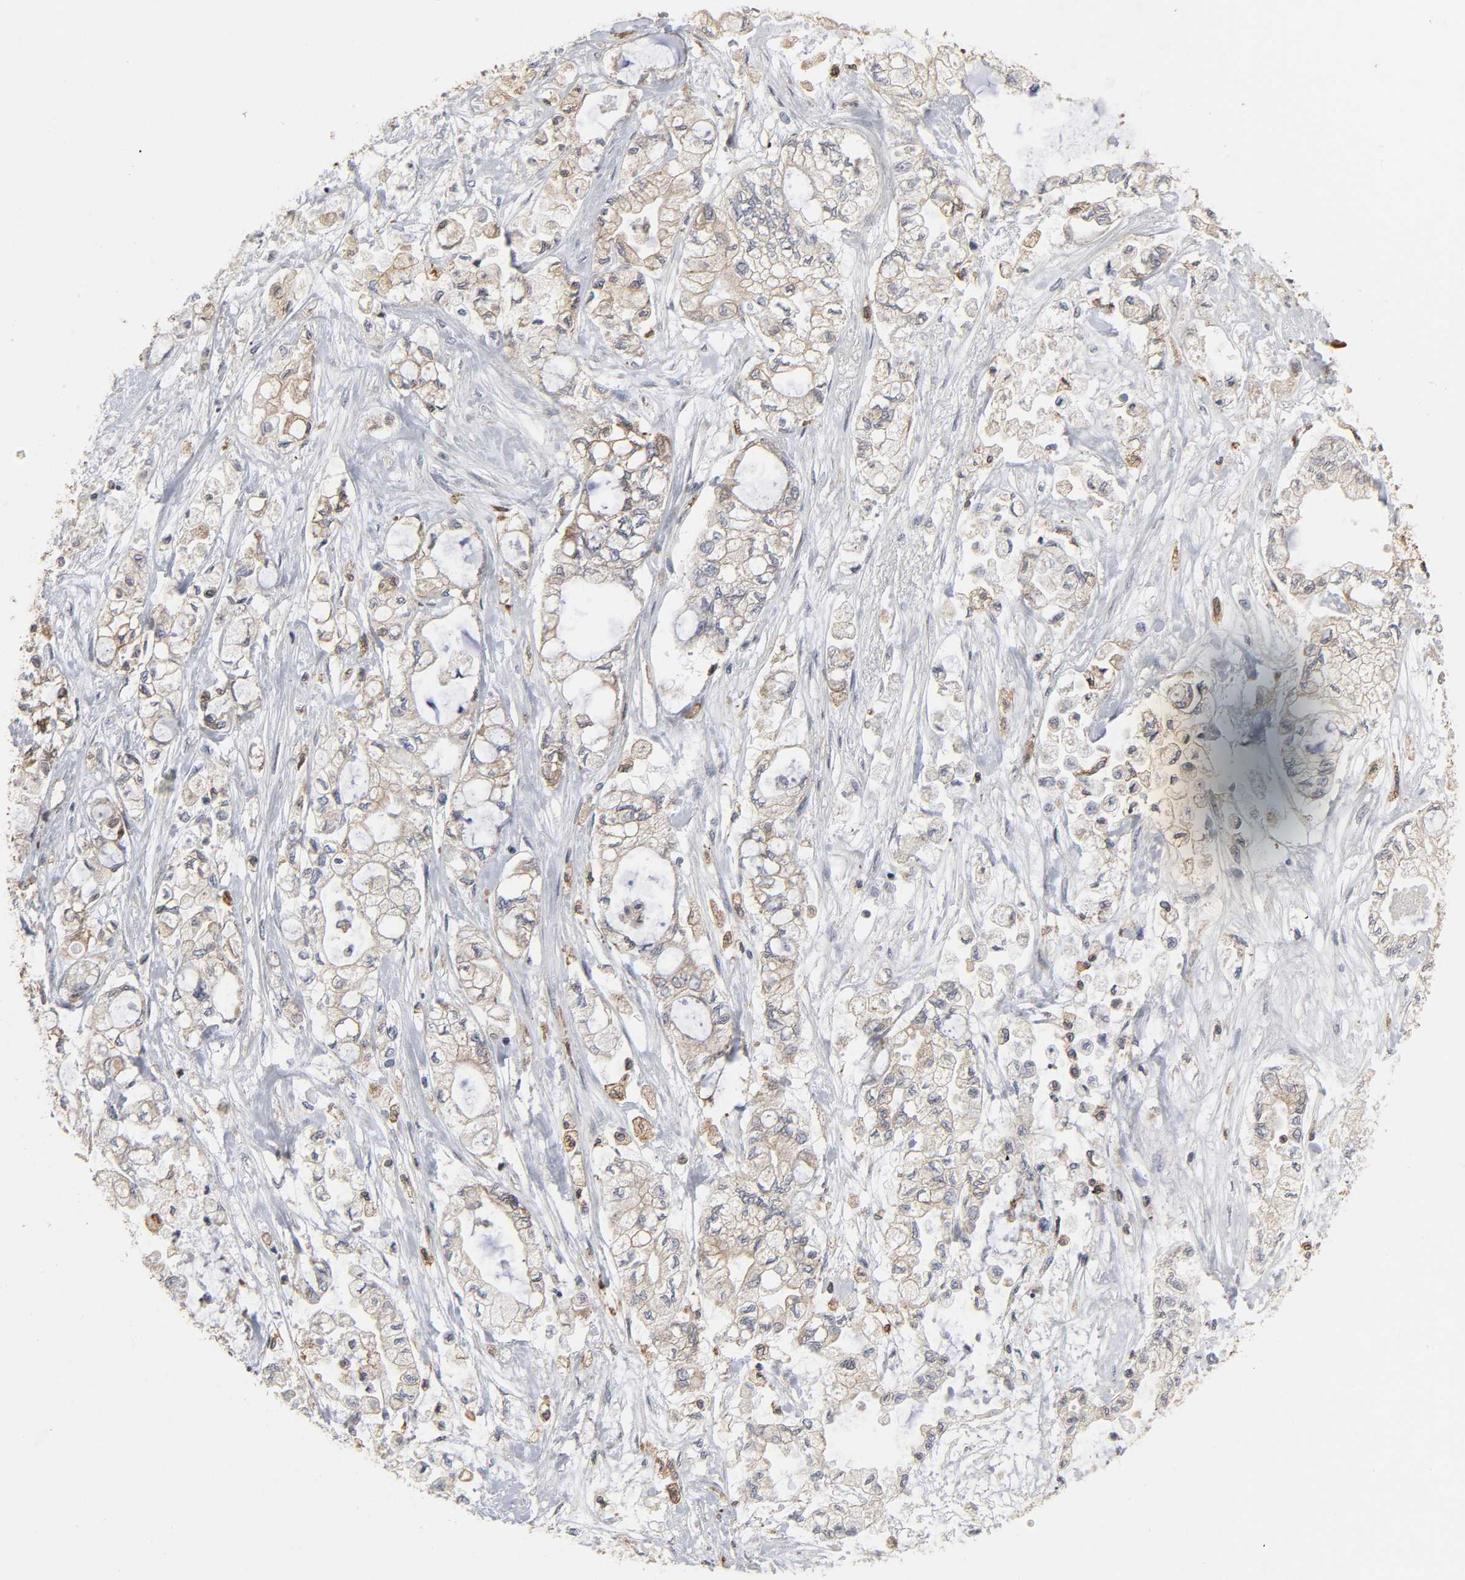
{"staining": {"intensity": "weak", "quantity": ">75%", "location": "cytoplasmic/membranous"}, "tissue": "pancreatic cancer", "cell_type": "Tumor cells", "image_type": "cancer", "snomed": [{"axis": "morphology", "description": "Adenocarcinoma, NOS"}, {"axis": "topography", "description": "Pancreas"}], "caption": "Brown immunohistochemical staining in human pancreatic cancer (adenocarcinoma) displays weak cytoplasmic/membranous expression in approximately >75% of tumor cells.", "gene": "POR", "patient": {"sex": "male", "age": 79}}